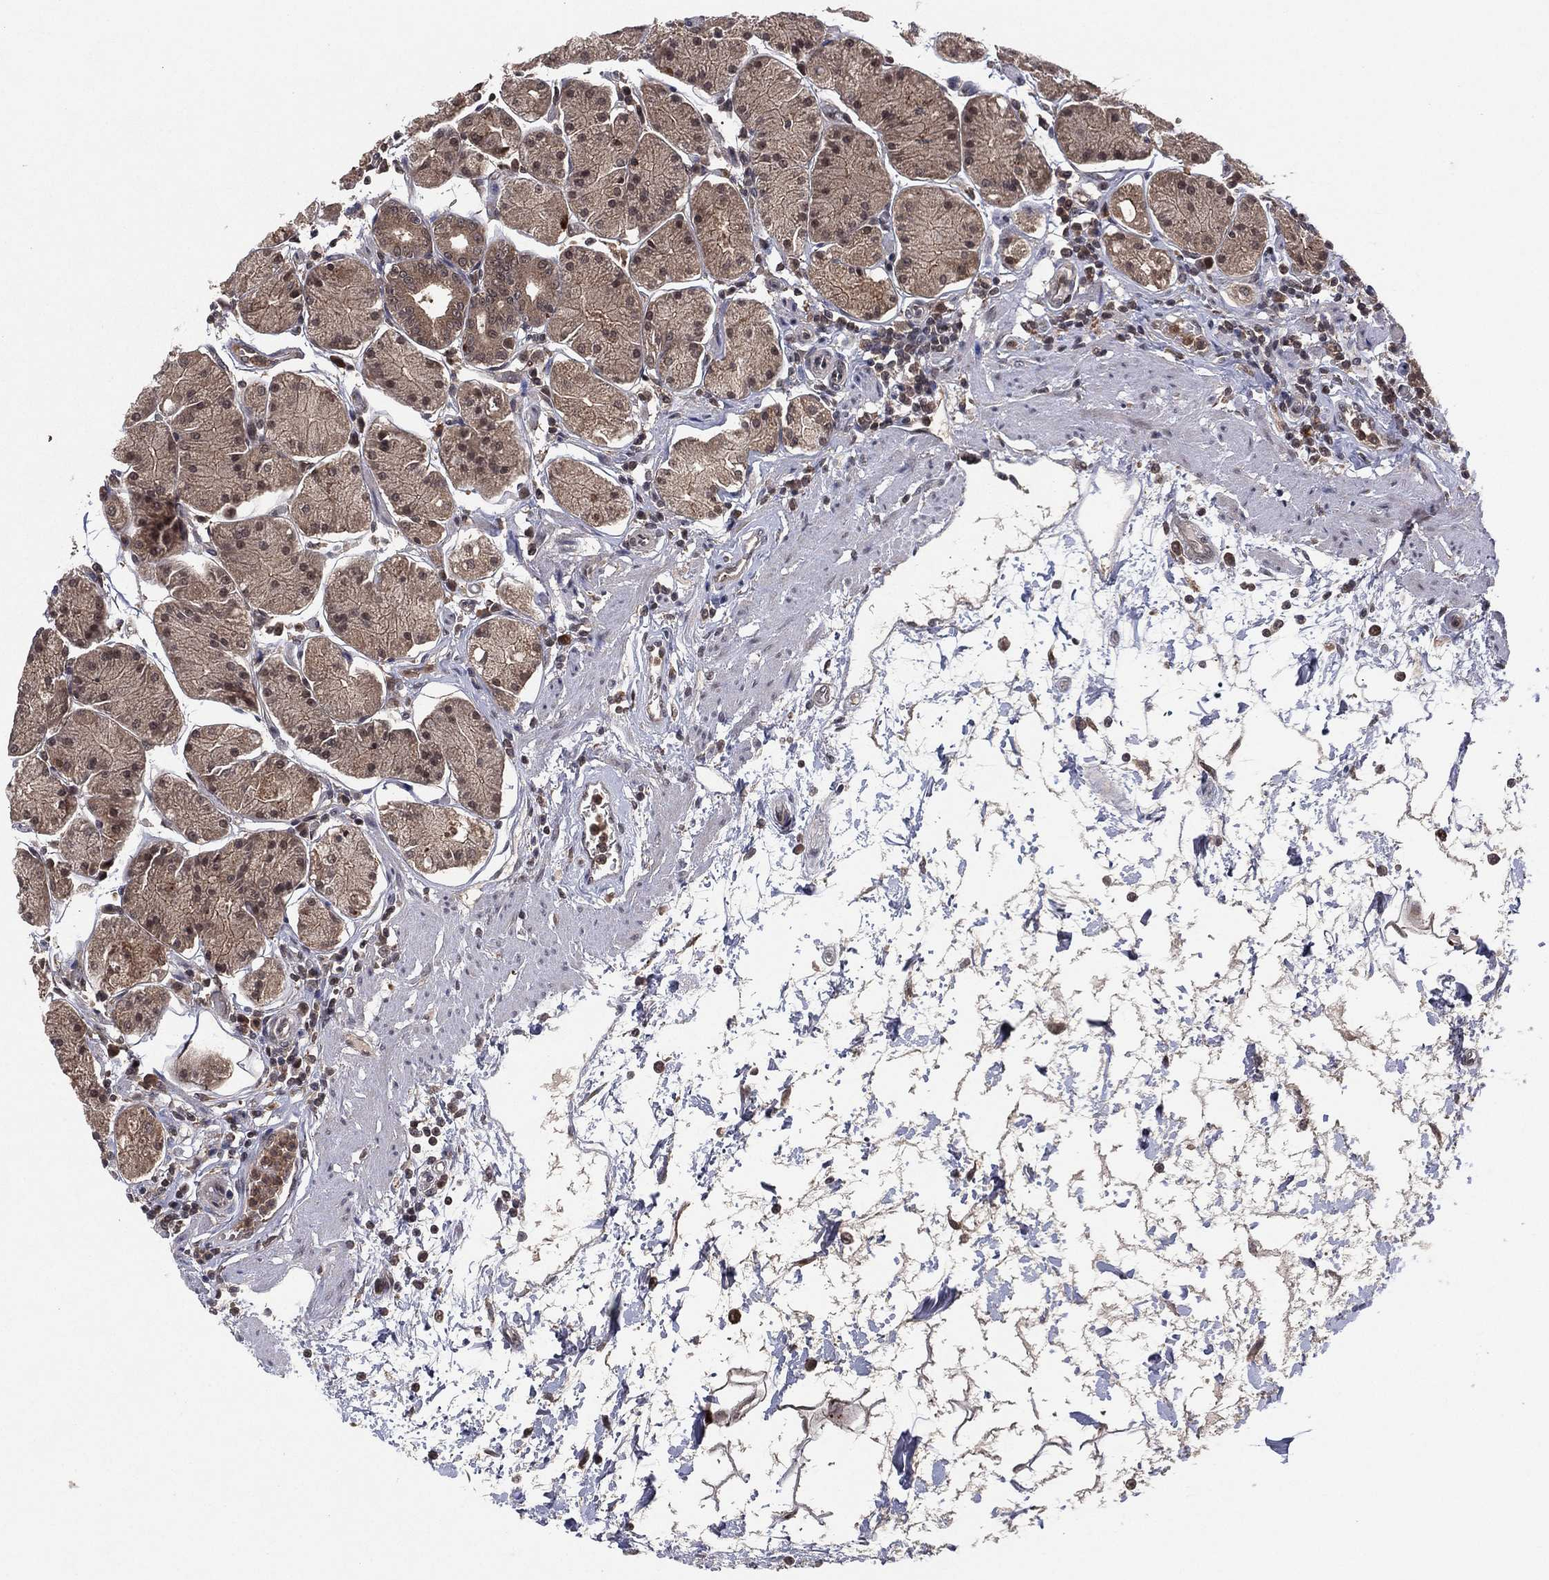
{"staining": {"intensity": "moderate", "quantity": "<25%", "location": "cytoplasmic/membranous"}, "tissue": "stomach", "cell_type": "Glandular cells", "image_type": "normal", "snomed": [{"axis": "morphology", "description": "Normal tissue, NOS"}, {"axis": "topography", "description": "Stomach"}], "caption": "IHC of benign human stomach exhibits low levels of moderate cytoplasmic/membranous staining in approximately <25% of glandular cells.", "gene": "ATG4B", "patient": {"sex": "male", "age": 54}}